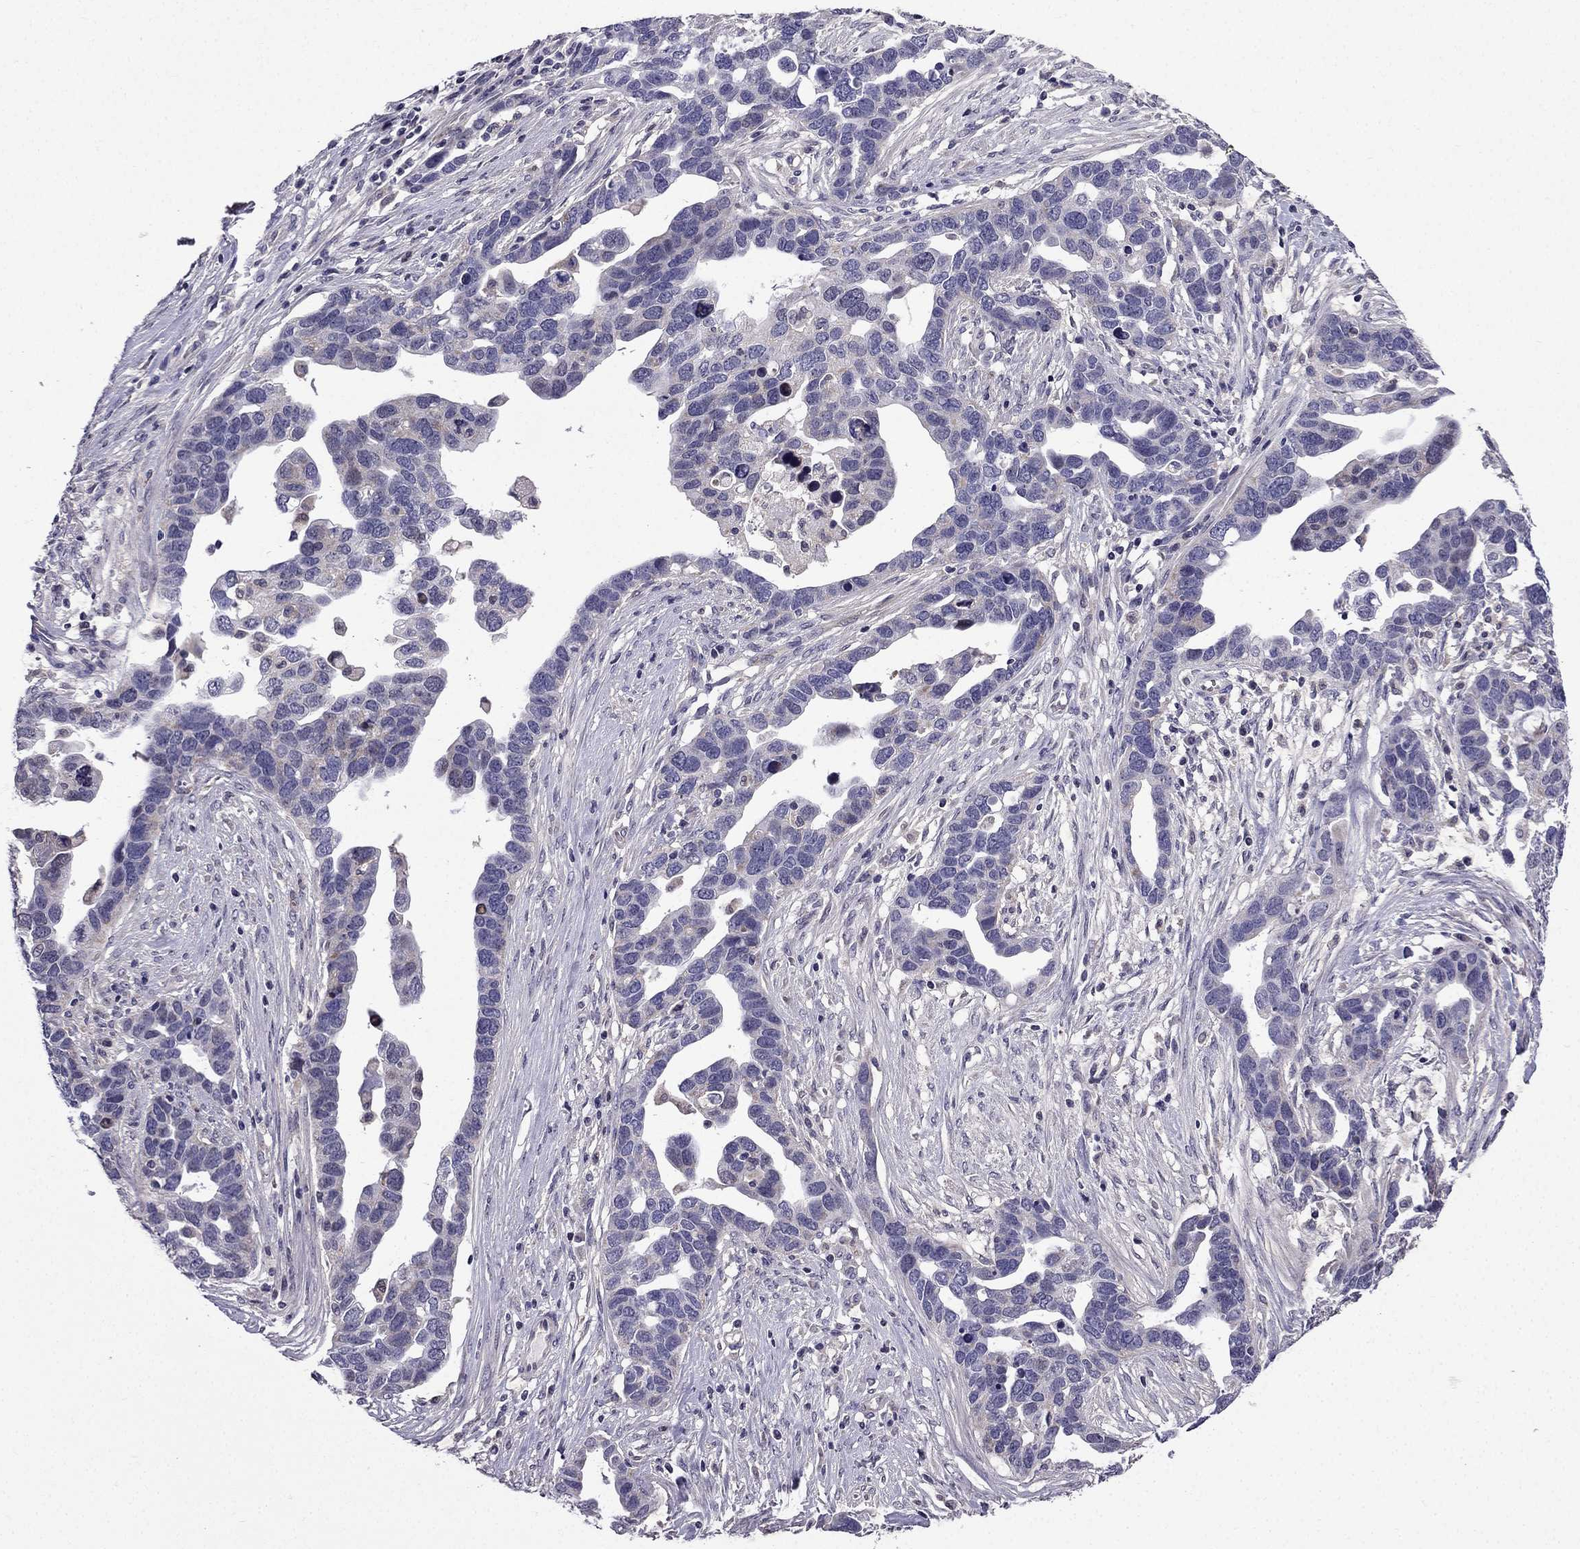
{"staining": {"intensity": "negative", "quantity": "none", "location": "none"}, "tissue": "ovarian cancer", "cell_type": "Tumor cells", "image_type": "cancer", "snomed": [{"axis": "morphology", "description": "Cystadenocarcinoma, serous, NOS"}, {"axis": "topography", "description": "Ovary"}], "caption": "The image reveals no significant staining in tumor cells of ovarian serous cystadenocarcinoma. The staining is performed using DAB brown chromogen with nuclei counter-stained in using hematoxylin.", "gene": "SLC6A2", "patient": {"sex": "female", "age": 54}}